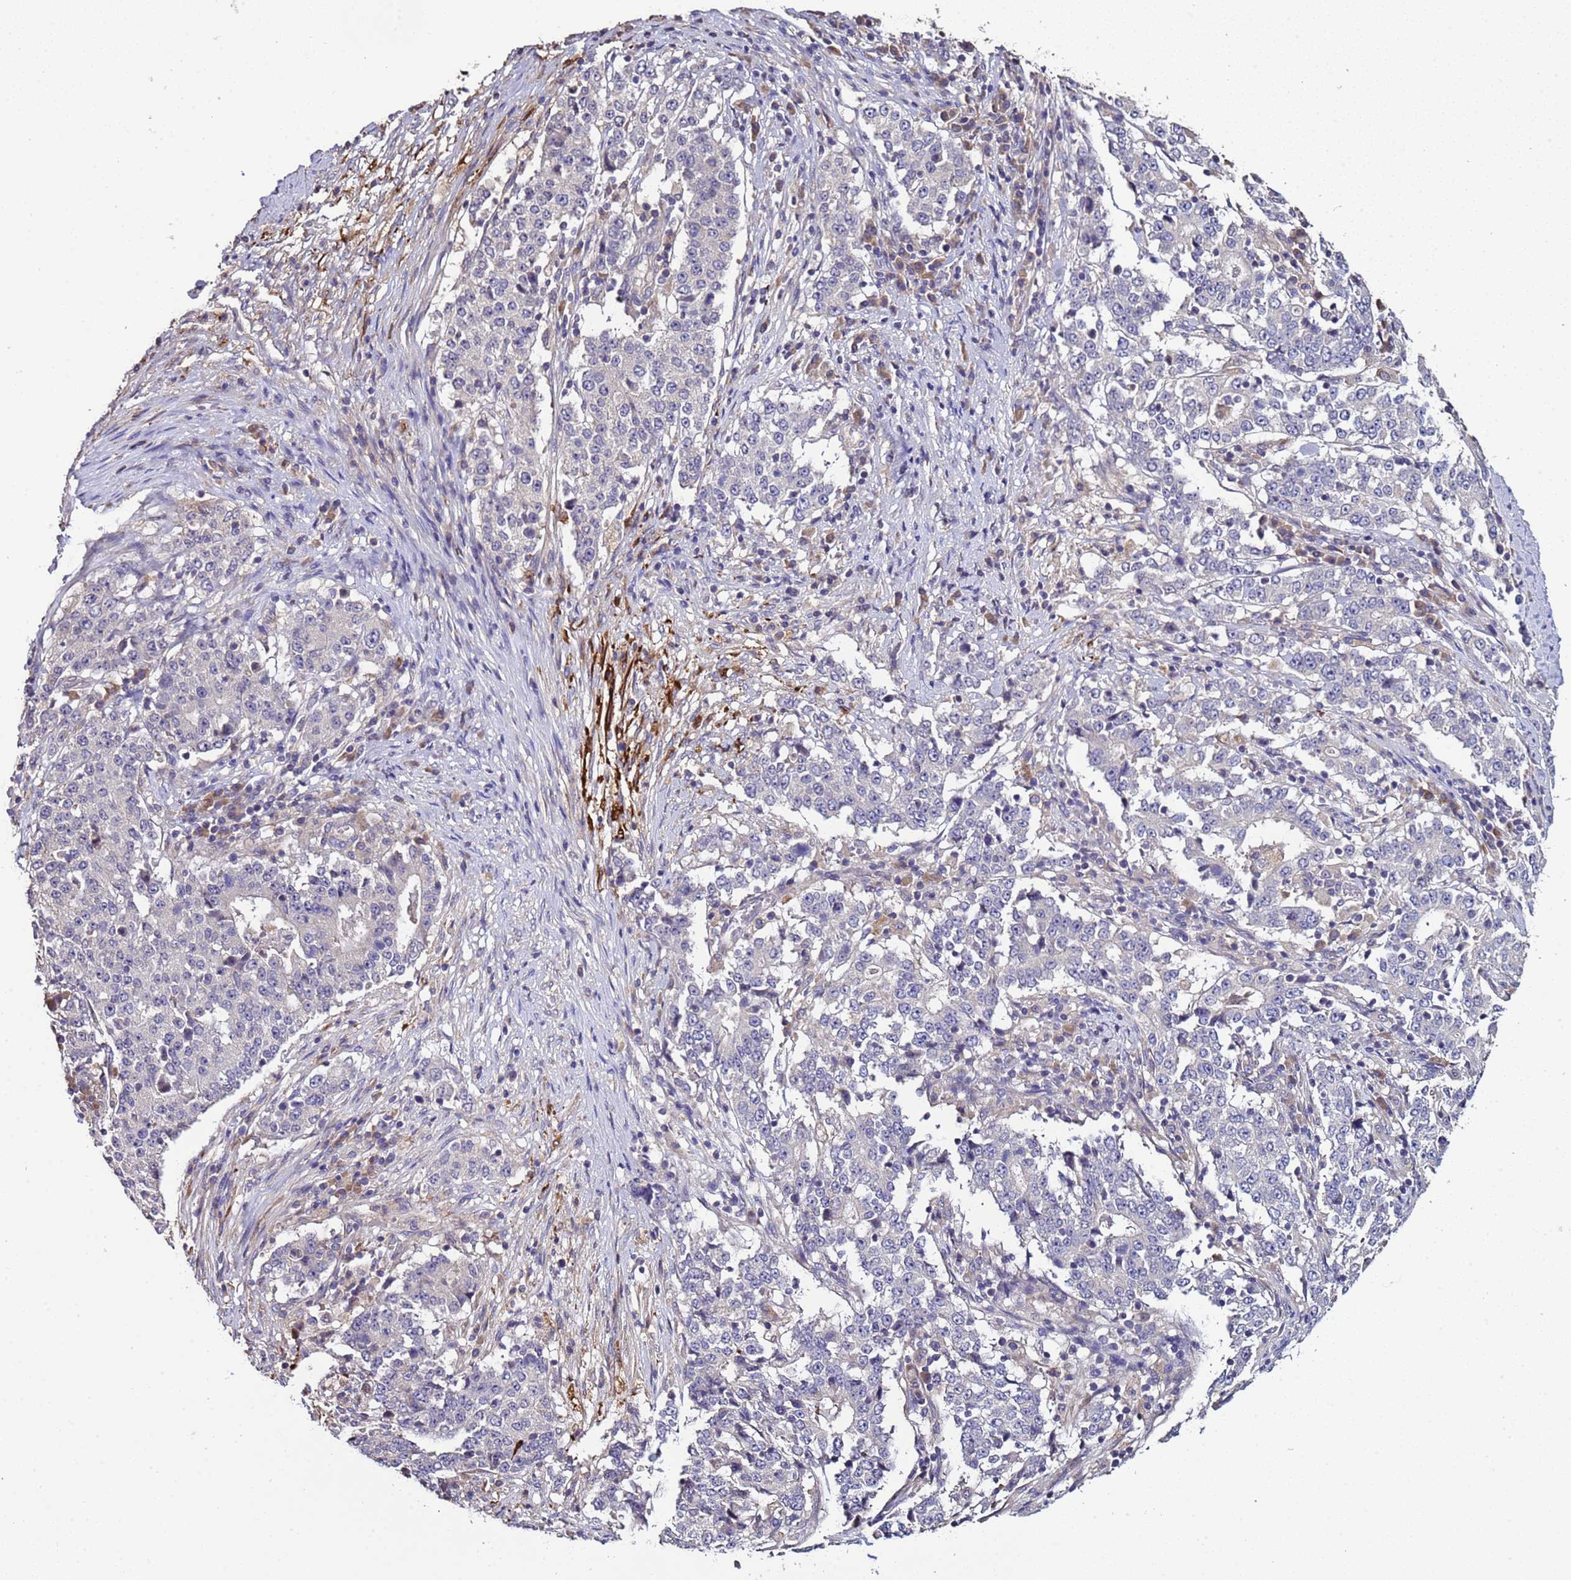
{"staining": {"intensity": "negative", "quantity": "none", "location": "none"}, "tissue": "stomach cancer", "cell_type": "Tumor cells", "image_type": "cancer", "snomed": [{"axis": "morphology", "description": "Adenocarcinoma, NOS"}, {"axis": "topography", "description": "Stomach"}], "caption": "High magnification brightfield microscopy of adenocarcinoma (stomach) stained with DAB (brown) and counterstained with hematoxylin (blue): tumor cells show no significant staining. (Stains: DAB (3,3'-diaminobenzidine) IHC with hematoxylin counter stain, Microscopy: brightfield microscopy at high magnification).", "gene": "ELMOD2", "patient": {"sex": "male", "age": 59}}